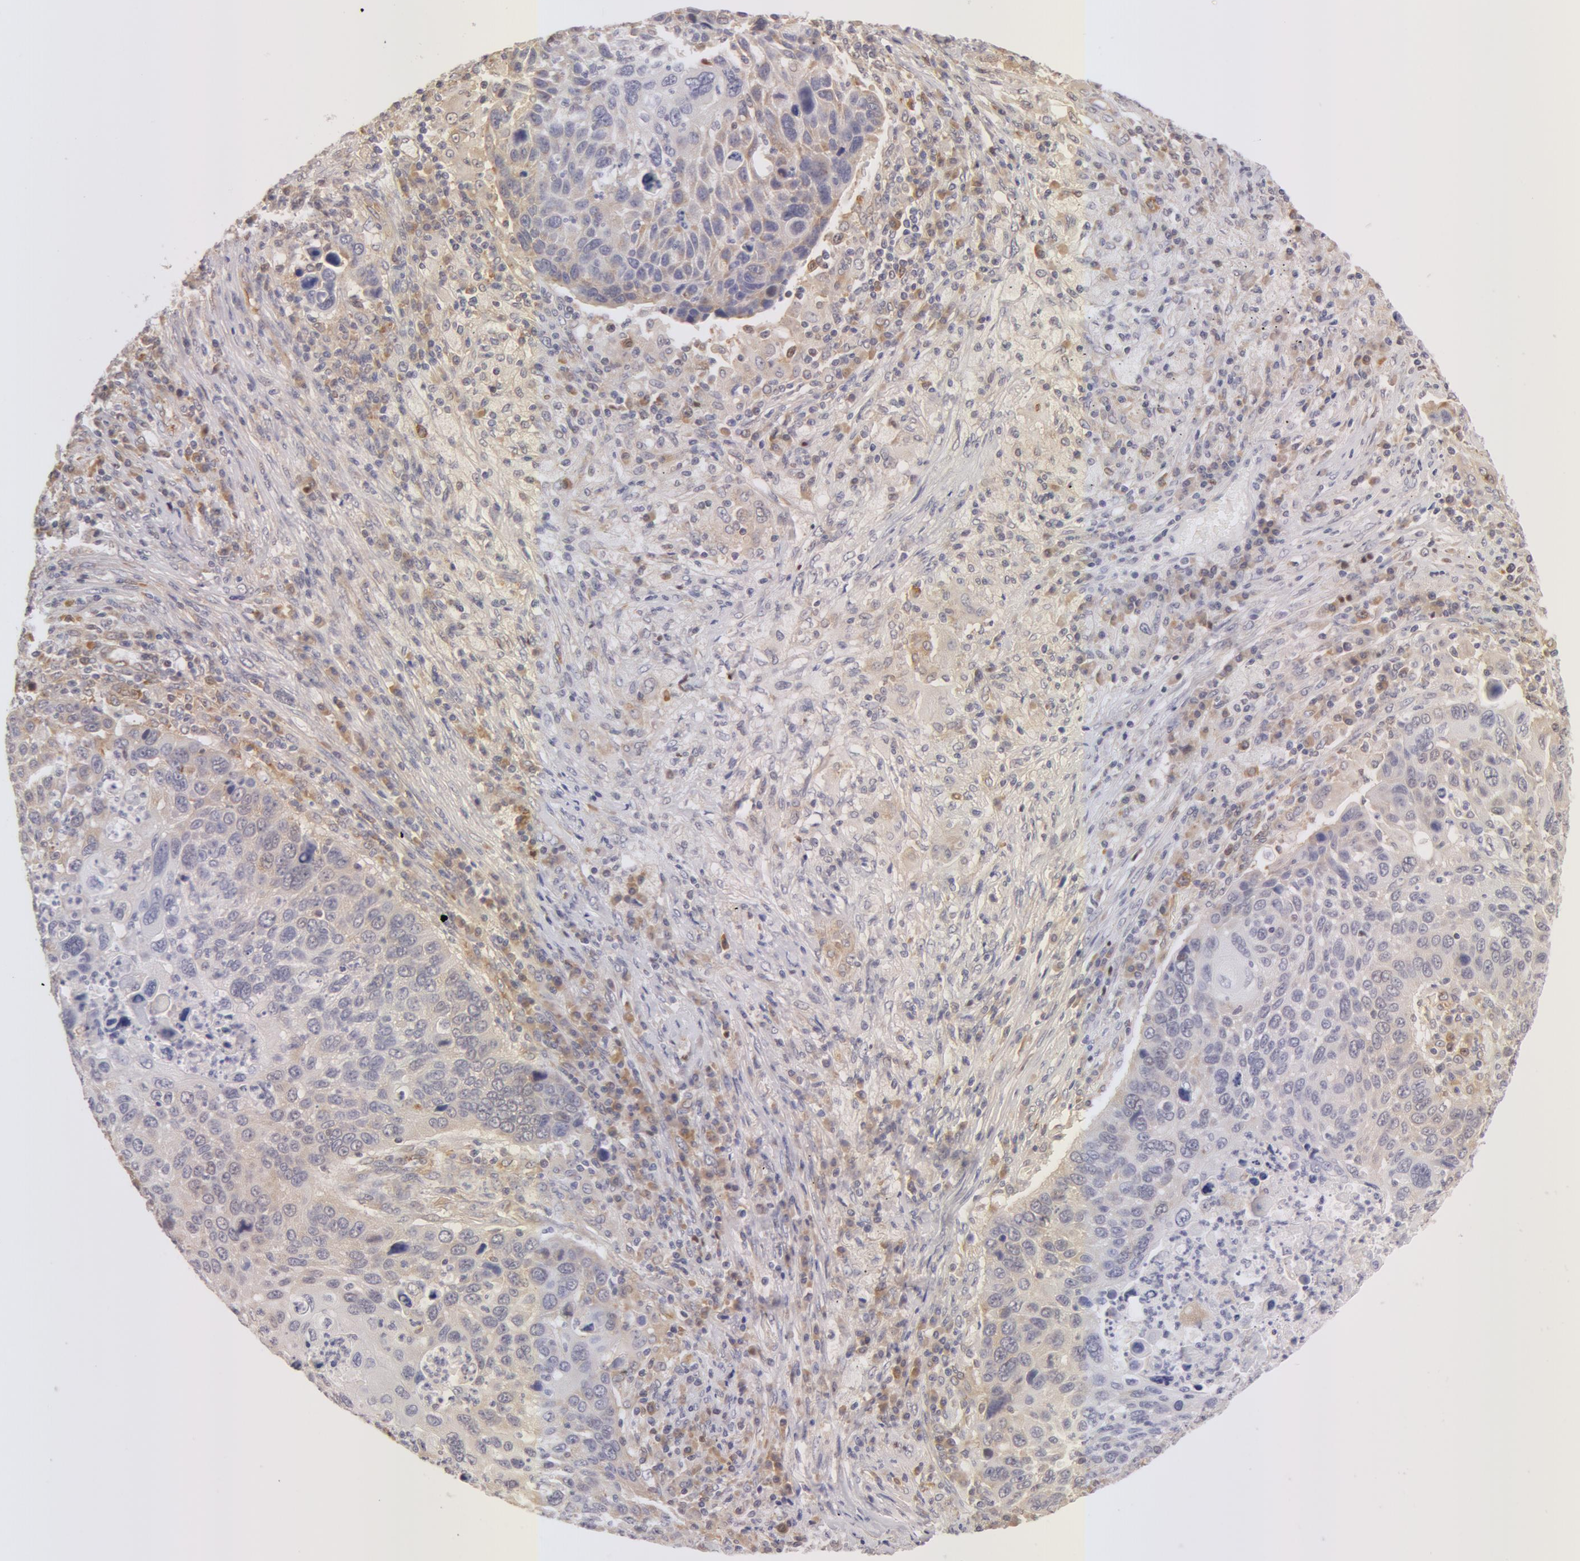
{"staining": {"intensity": "negative", "quantity": "none", "location": "none"}, "tissue": "lung cancer", "cell_type": "Tumor cells", "image_type": "cancer", "snomed": [{"axis": "morphology", "description": "Squamous cell carcinoma, NOS"}, {"axis": "topography", "description": "Lung"}], "caption": "Tumor cells show no significant protein staining in lung cancer (squamous cell carcinoma). (DAB immunohistochemistry with hematoxylin counter stain).", "gene": "DDX3Y", "patient": {"sex": "male", "age": 68}}